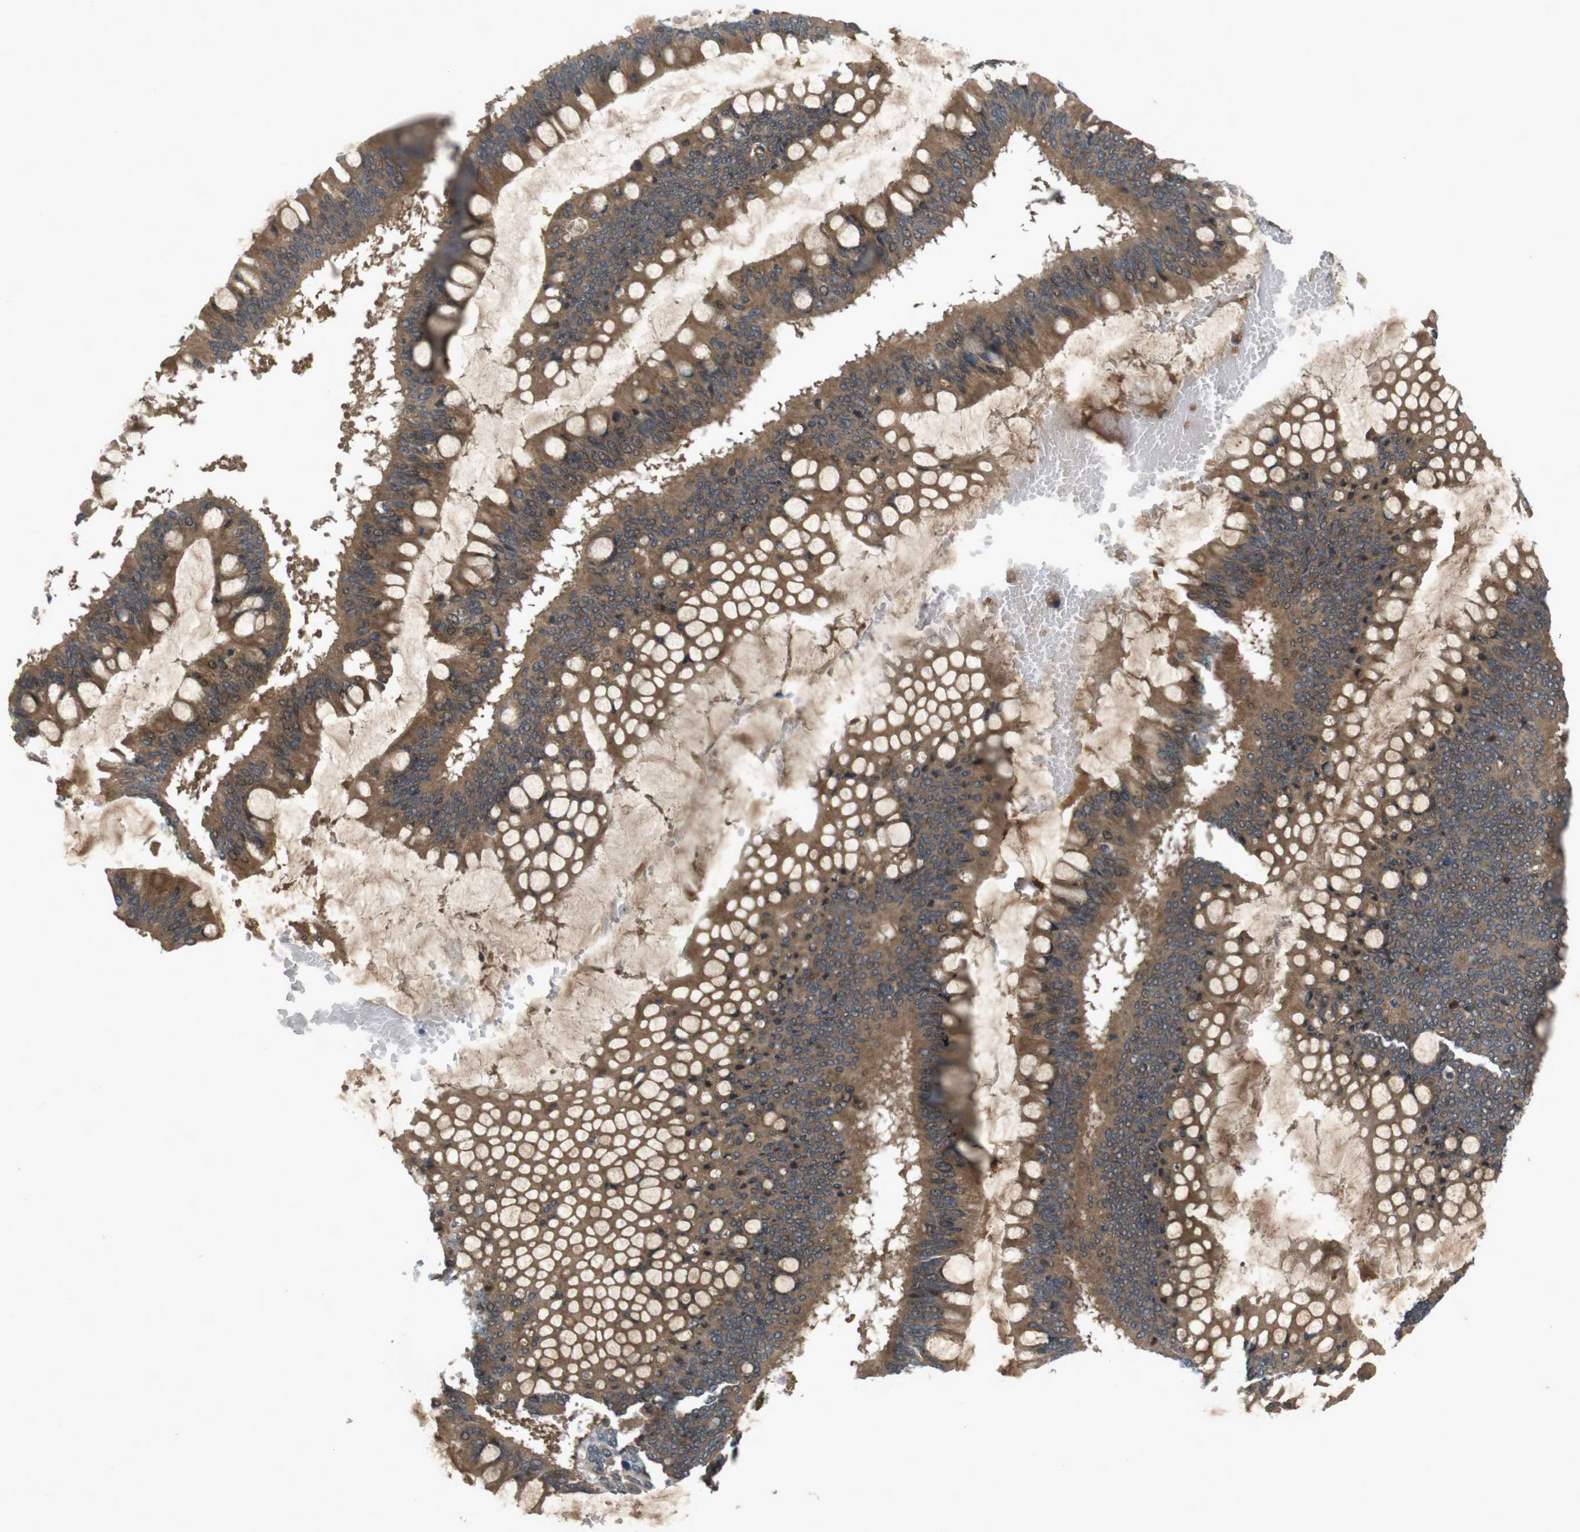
{"staining": {"intensity": "moderate", "quantity": ">75%", "location": "cytoplasmic/membranous"}, "tissue": "ovarian cancer", "cell_type": "Tumor cells", "image_type": "cancer", "snomed": [{"axis": "morphology", "description": "Cystadenocarcinoma, mucinous, NOS"}, {"axis": "topography", "description": "Ovary"}], "caption": "Moderate cytoplasmic/membranous staining is appreciated in approximately >75% of tumor cells in ovarian cancer. (DAB (3,3'-diaminobenzidine) = brown stain, brightfield microscopy at high magnification).", "gene": "NFKBIE", "patient": {"sex": "female", "age": 73}}